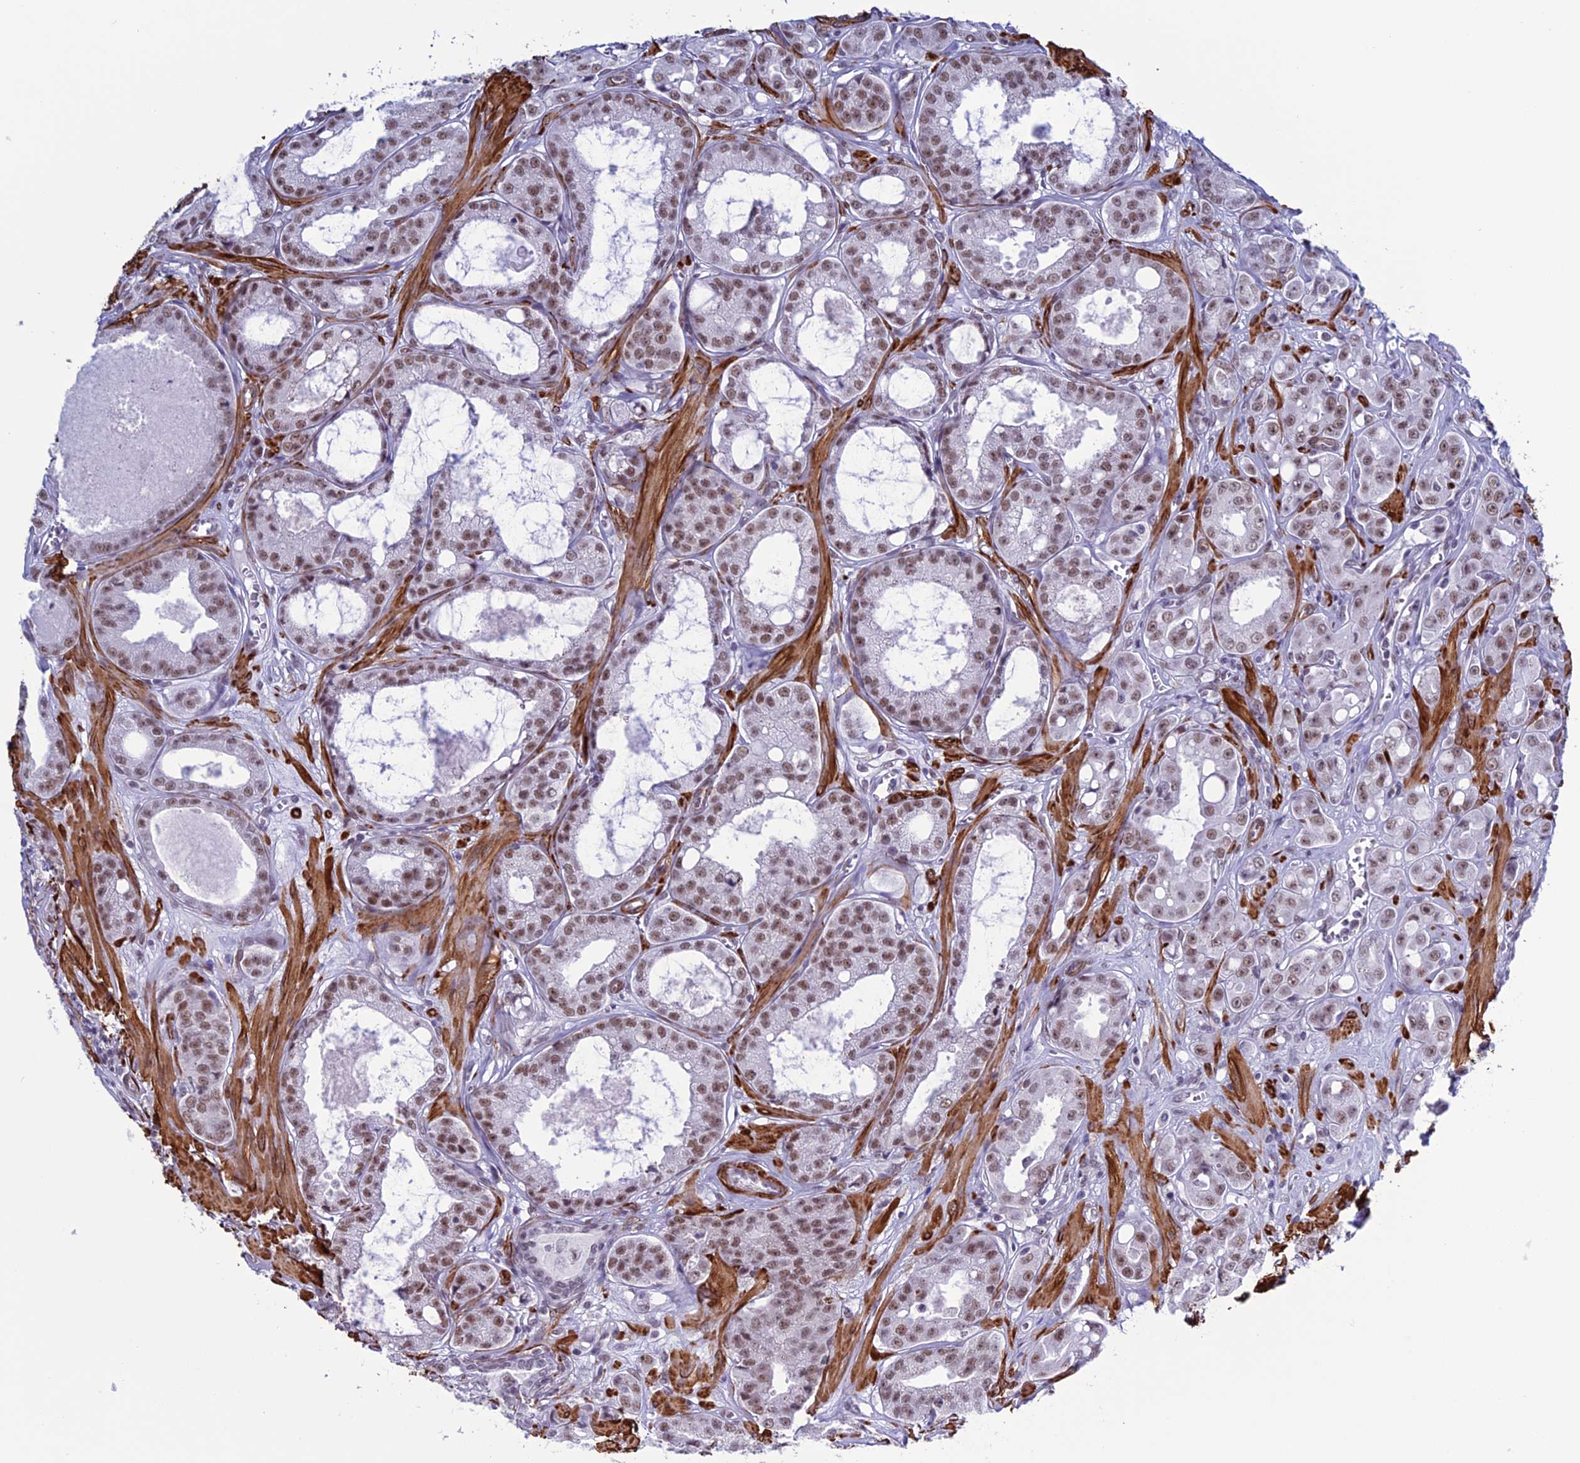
{"staining": {"intensity": "moderate", "quantity": ">75%", "location": "nuclear"}, "tissue": "prostate cancer", "cell_type": "Tumor cells", "image_type": "cancer", "snomed": [{"axis": "morphology", "description": "Adenocarcinoma, High grade"}, {"axis": "topography", "description": "Prostate"}], "caption": "The histopathology image exhibits immunohistochemical staining of prostate high-grade adenocarcinoma. There is moderate nuclear expression is present in approximately >75% of tumor cells. The staining was performed using DAB (3,3'-diaminobenzidine), with brown indicating positive protein expression. Nuclei are stained blue with hematoxylin.", "gene": "U2AF1", "patient": {"sex": "male", "age": 74}}